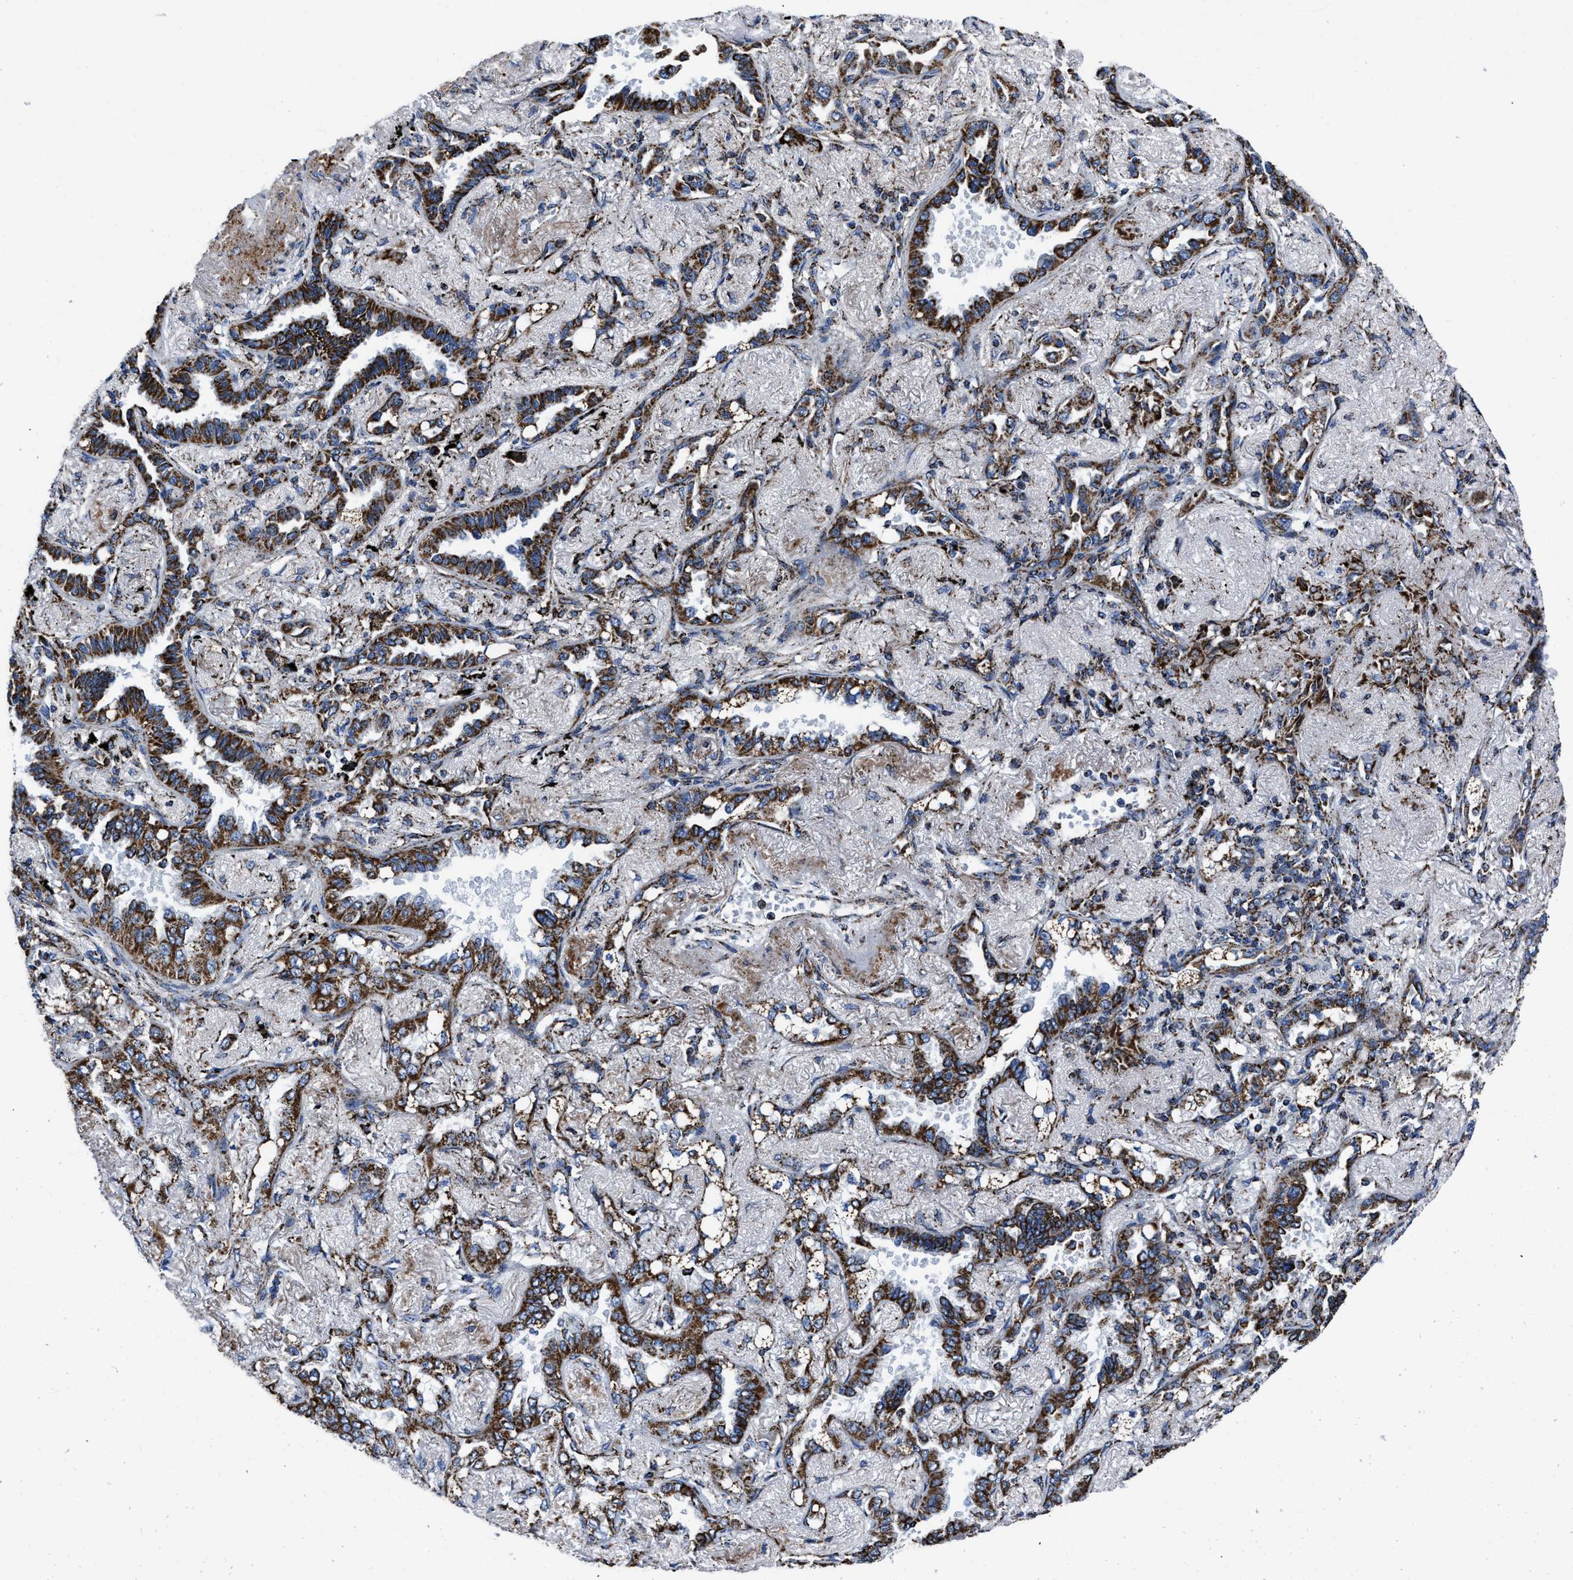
{"staining": {"intensity": "strong", "quantity": ">75%", "location": "cytoplasmic/membranous"}, "tissue": "lung cancer", "cell_type": "Tumor cells", "image_type": "cancer", "snomed": [{"axis": "morphology", "description": "Adenocarcinoma, NOS"}, {"axis": "topography", "description": "Lung"}], "caption": "Protein staining shows strong cytoplasmic/membranous expression in approximately >75% of tumor cells in adenocarcinoma (lung). The staining is performed using DAB (3,3'-diaminobenzidine) brown chromogen to label protein expression. The nuclei are counter-stained blue using hematoxylin.", "gene": "NSD3", "patient": {"sex": "male", "age": 59}}